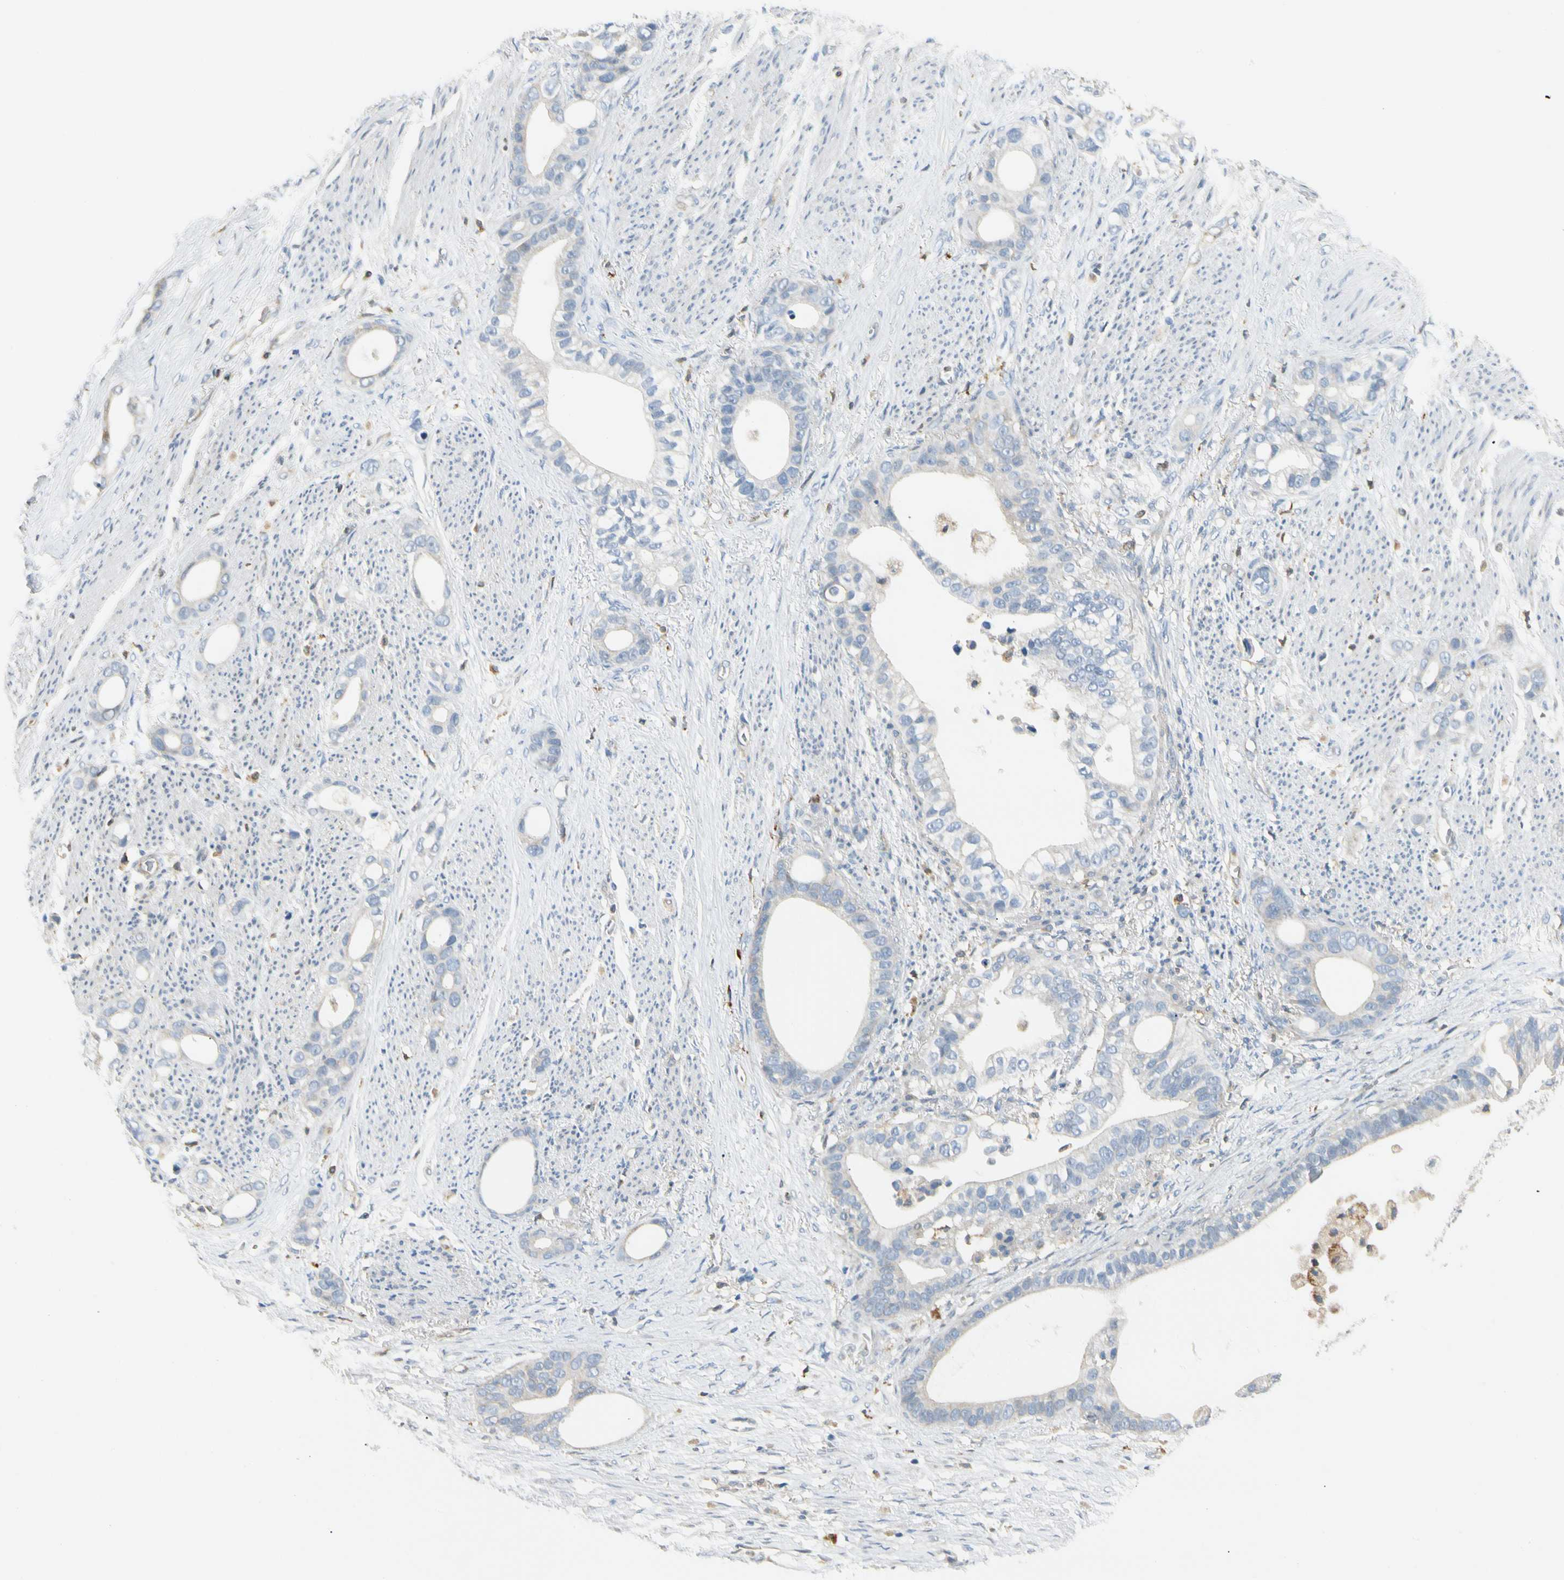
{"staining": {"intensity": "negative", "quantity": "none", "location": "none"}, "tissue": "stomach cancer", "cell_type": "Tumor cells", "image_type": "cancer", "snomed": [{"axis": "morphology", "description": "Adenocarcinoma, NOS"}, {"axis": "topography", "description": "Stomach"}], "caption": "IHC of stomach adenocarcinoma shows no expression in tumor cells.", "gene": "LPCAT2", "patient": {"sex": "female", "age": 75}}